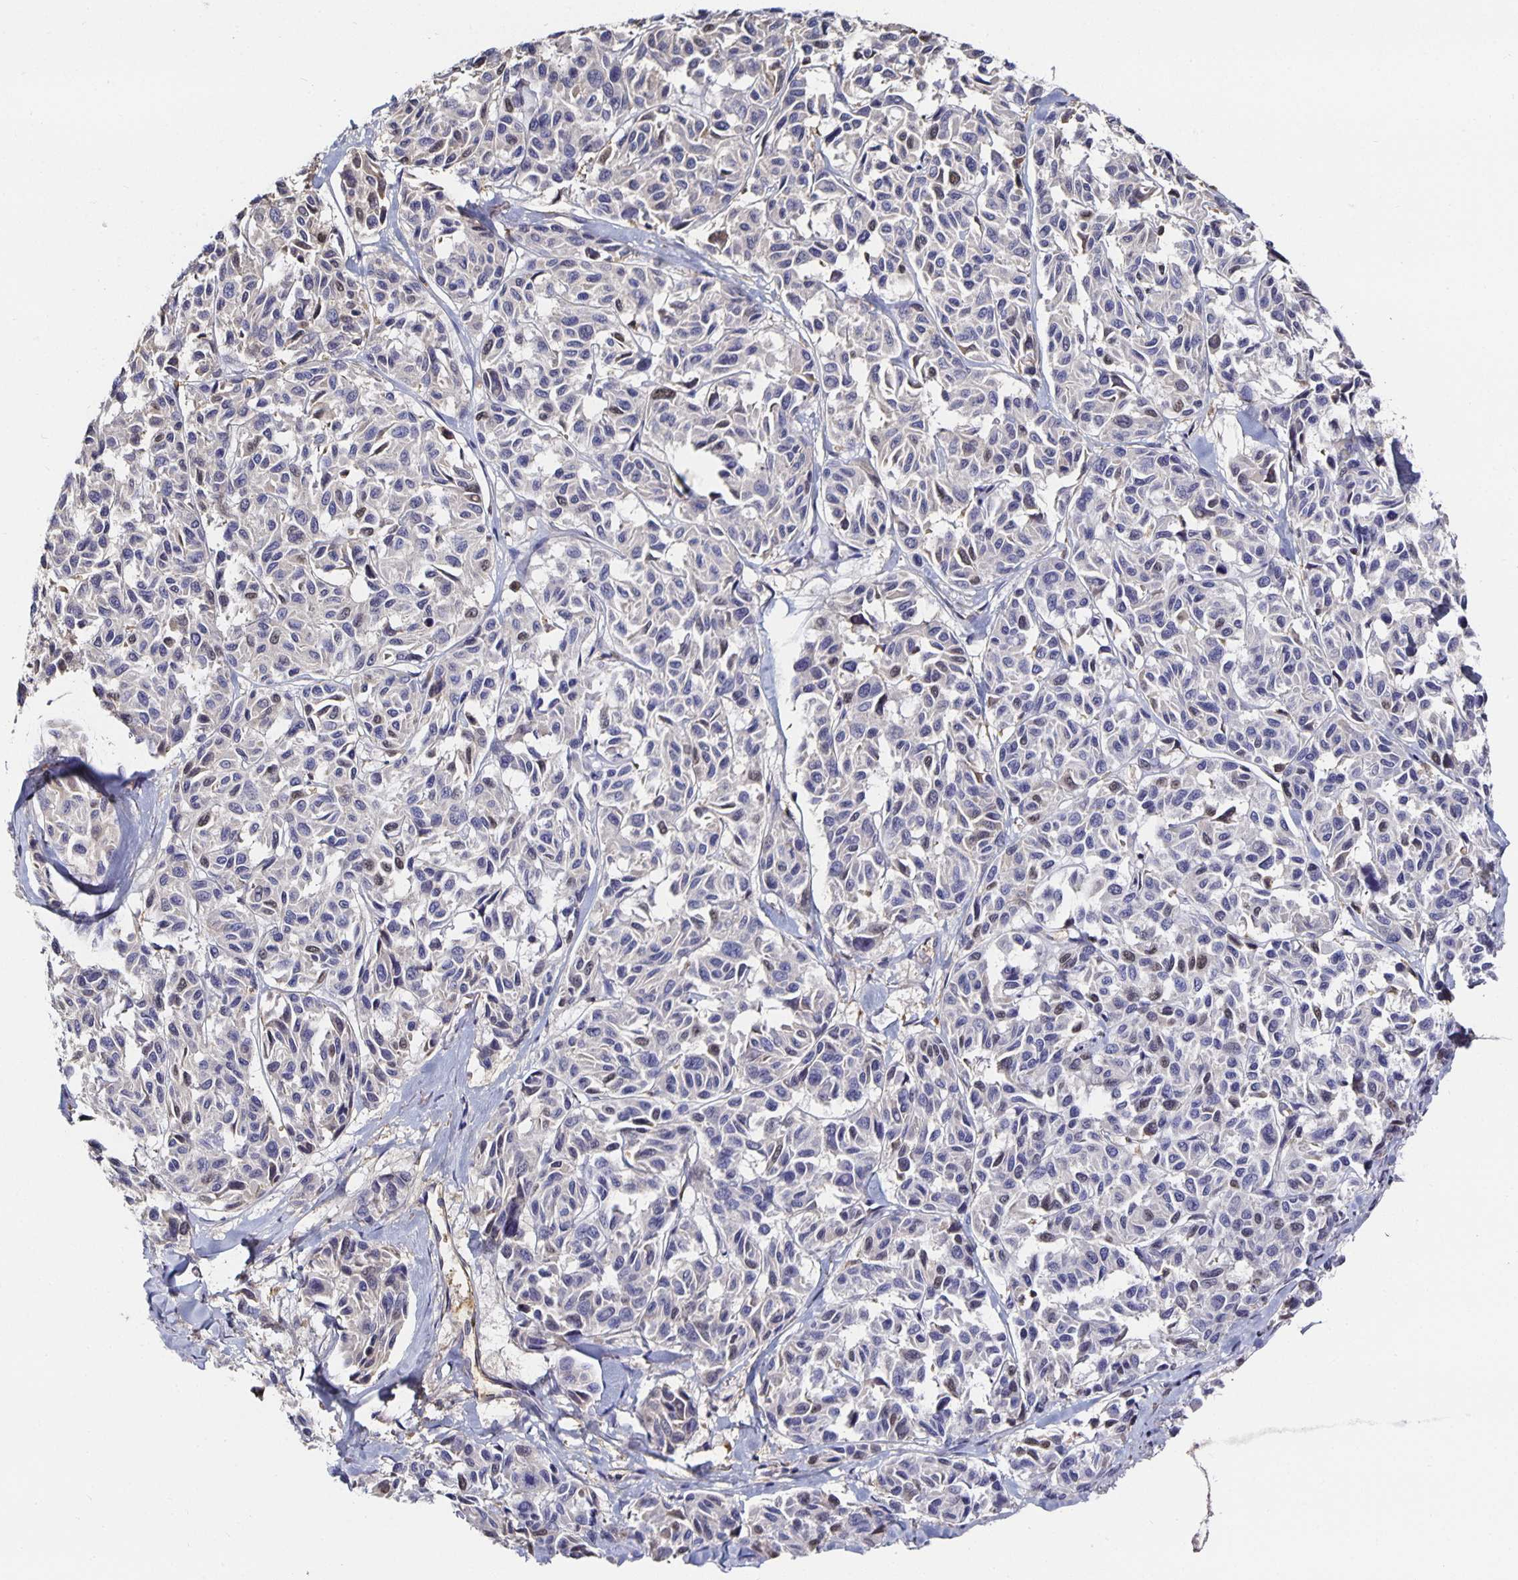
{"staining": {"intensity": "negative", "quantity": "none", "location": "none"}, "tissue": "melanoma", "cell_type": "Tumor cells", "image_type": "cancer", "snomed": [{"axis": "morphology", "description": "Malignant melanoma, NOS"}, {"axis": "topography", "description": "Skin"}], "caption": "Immunohistochemistry of malignant melanoma demonstrates no positivity in tumor cells.", "gene": "TTR", "patient": {"sex": "female", "age": 66}}